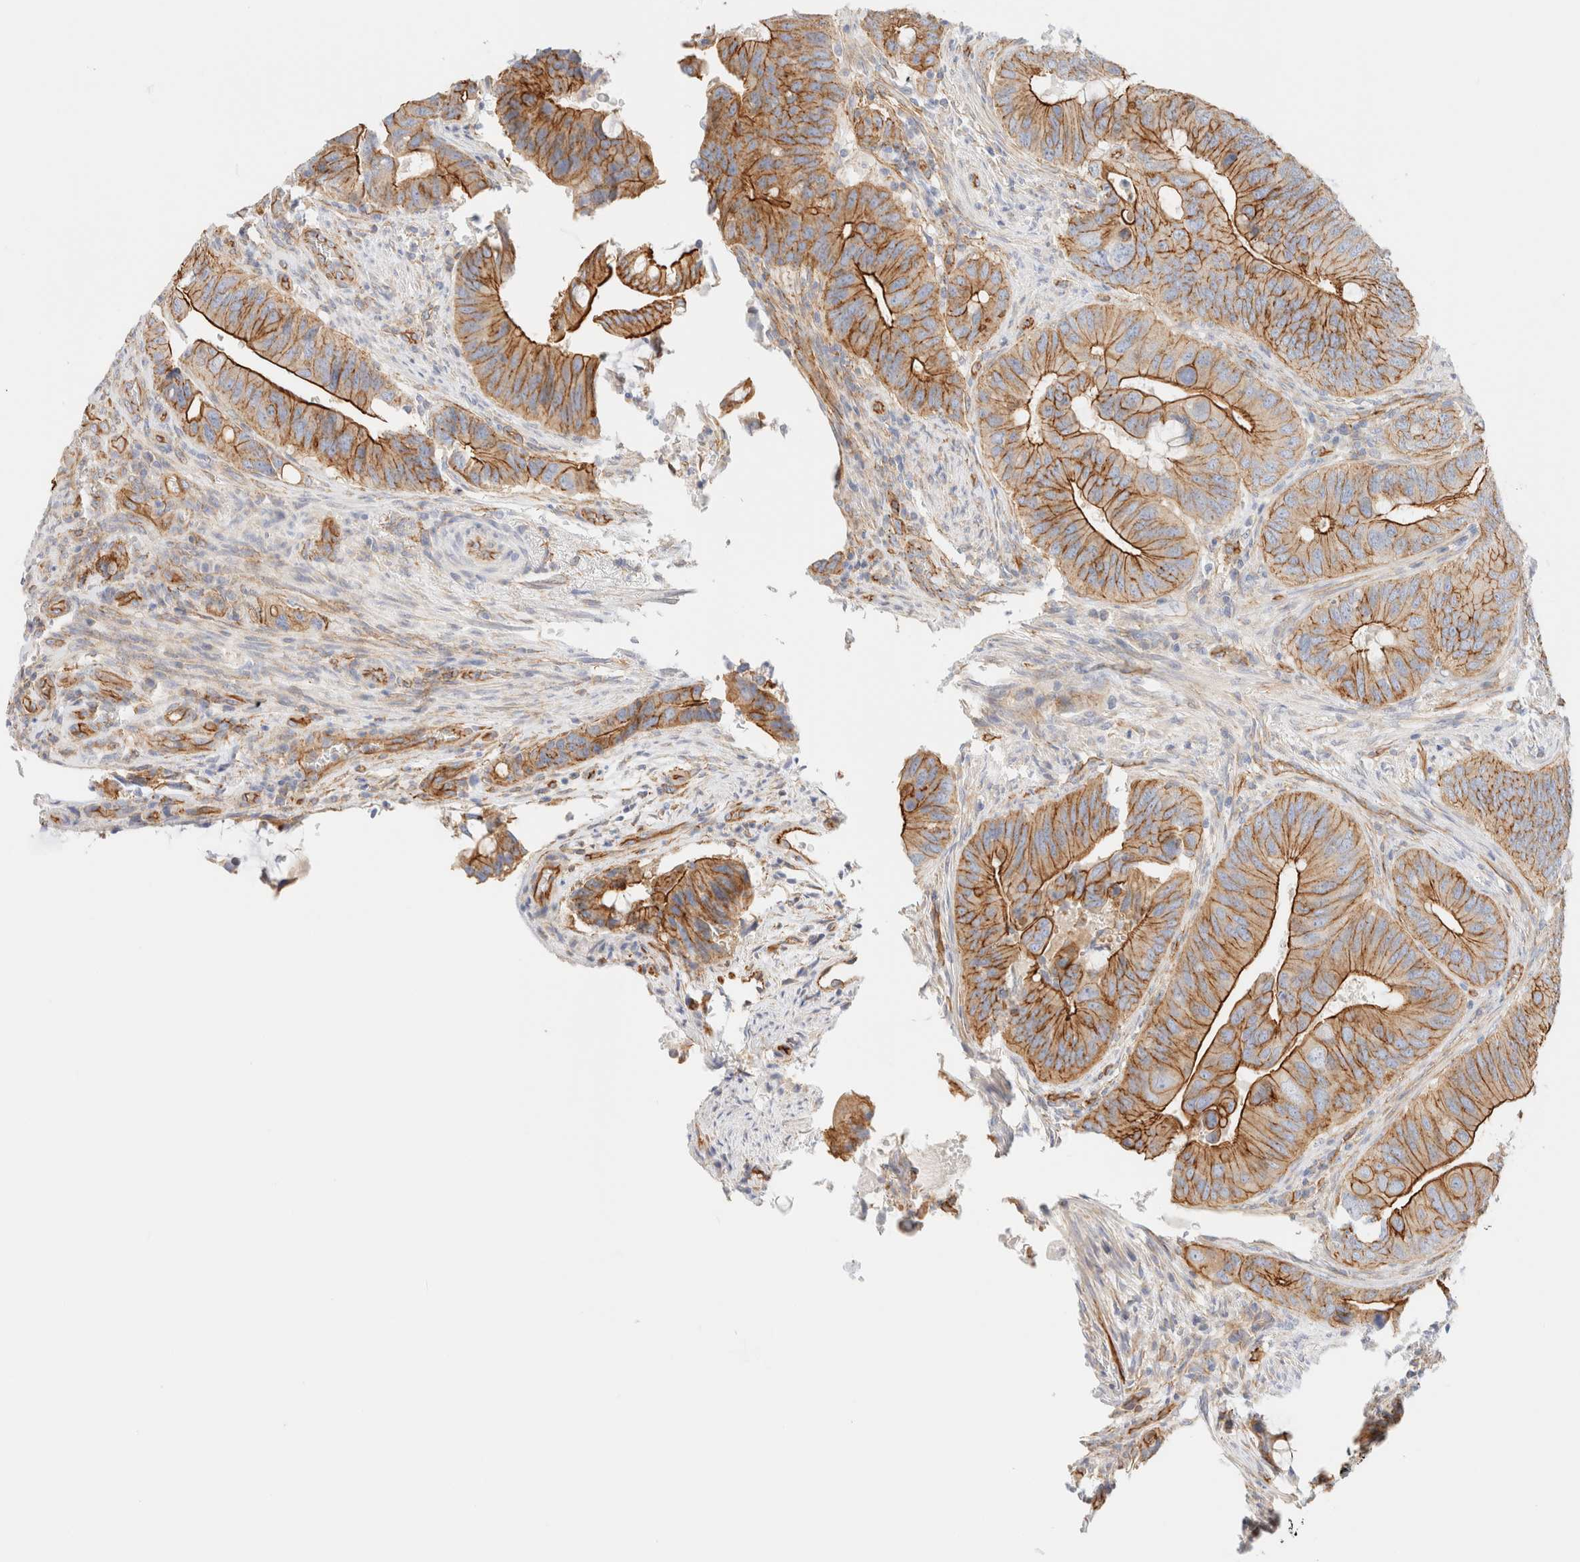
{"staining": {"intensity": "strong", "quantity": ">75%", "location": "cytoplasmic/membranous"}, "tissue": "colorectal cancer", "cell_type": "Tumor cells", "image_type": "cancer", "snomed": [{"axis": "morphology", "description": "Adenocarcinoma, NOS"}, {"axis": "topography", "description": "Colon"}], "caption": "IHC of human colorectal cancer reveals high levels of strong cytoplasmic/membranous staining in approximately >75% of tumor cells. The protein is shown in brown color, while the nuclei are stained blue.", "gene": "CYB5R4", "patient": {"sex": "male", "age": 71}}